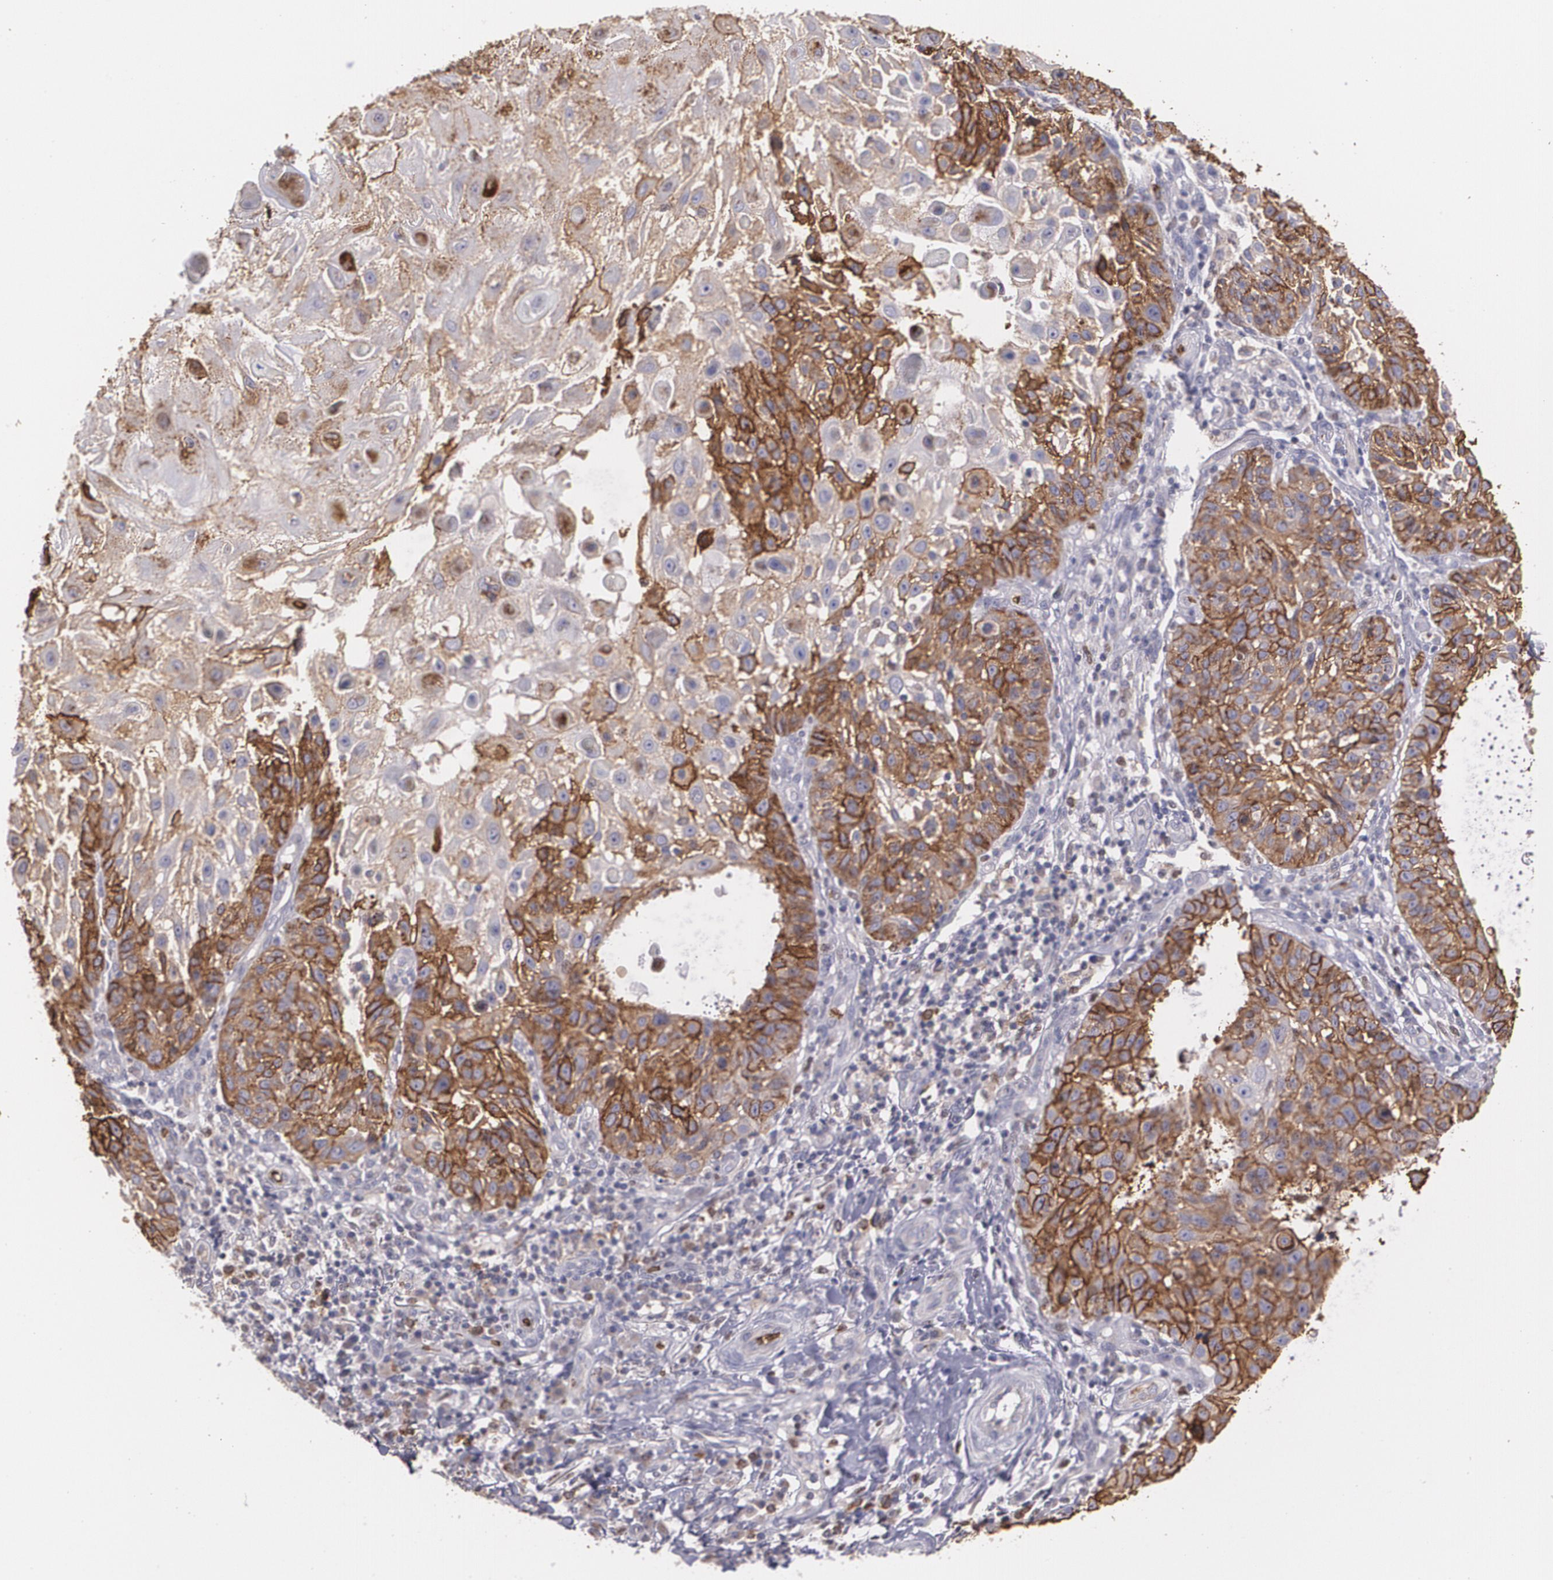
{"staining": {"intensity": "strong", "quantity": ">75%", "location": "cytoplasmic/membranous"}, "tissue": "skin cancer", "cell_type": "Tumor cells", "image_type": "cancer", "snomed": [{"axis": "morphology", "description": "Squamous cell carcinoma, NOS"}, {"axis": "topography", "description": "Skin"}], "caption": "A high-resolution histopathology image shows immunohistochemistry staining of skin cancer (squamous cell carcinoma), which exhibits strong cytoplasmic/membranous positivity in approximately >75% of tumor cells.", "gene": "SLC2A1", "patient": {"sex": "female", "age": 89}}